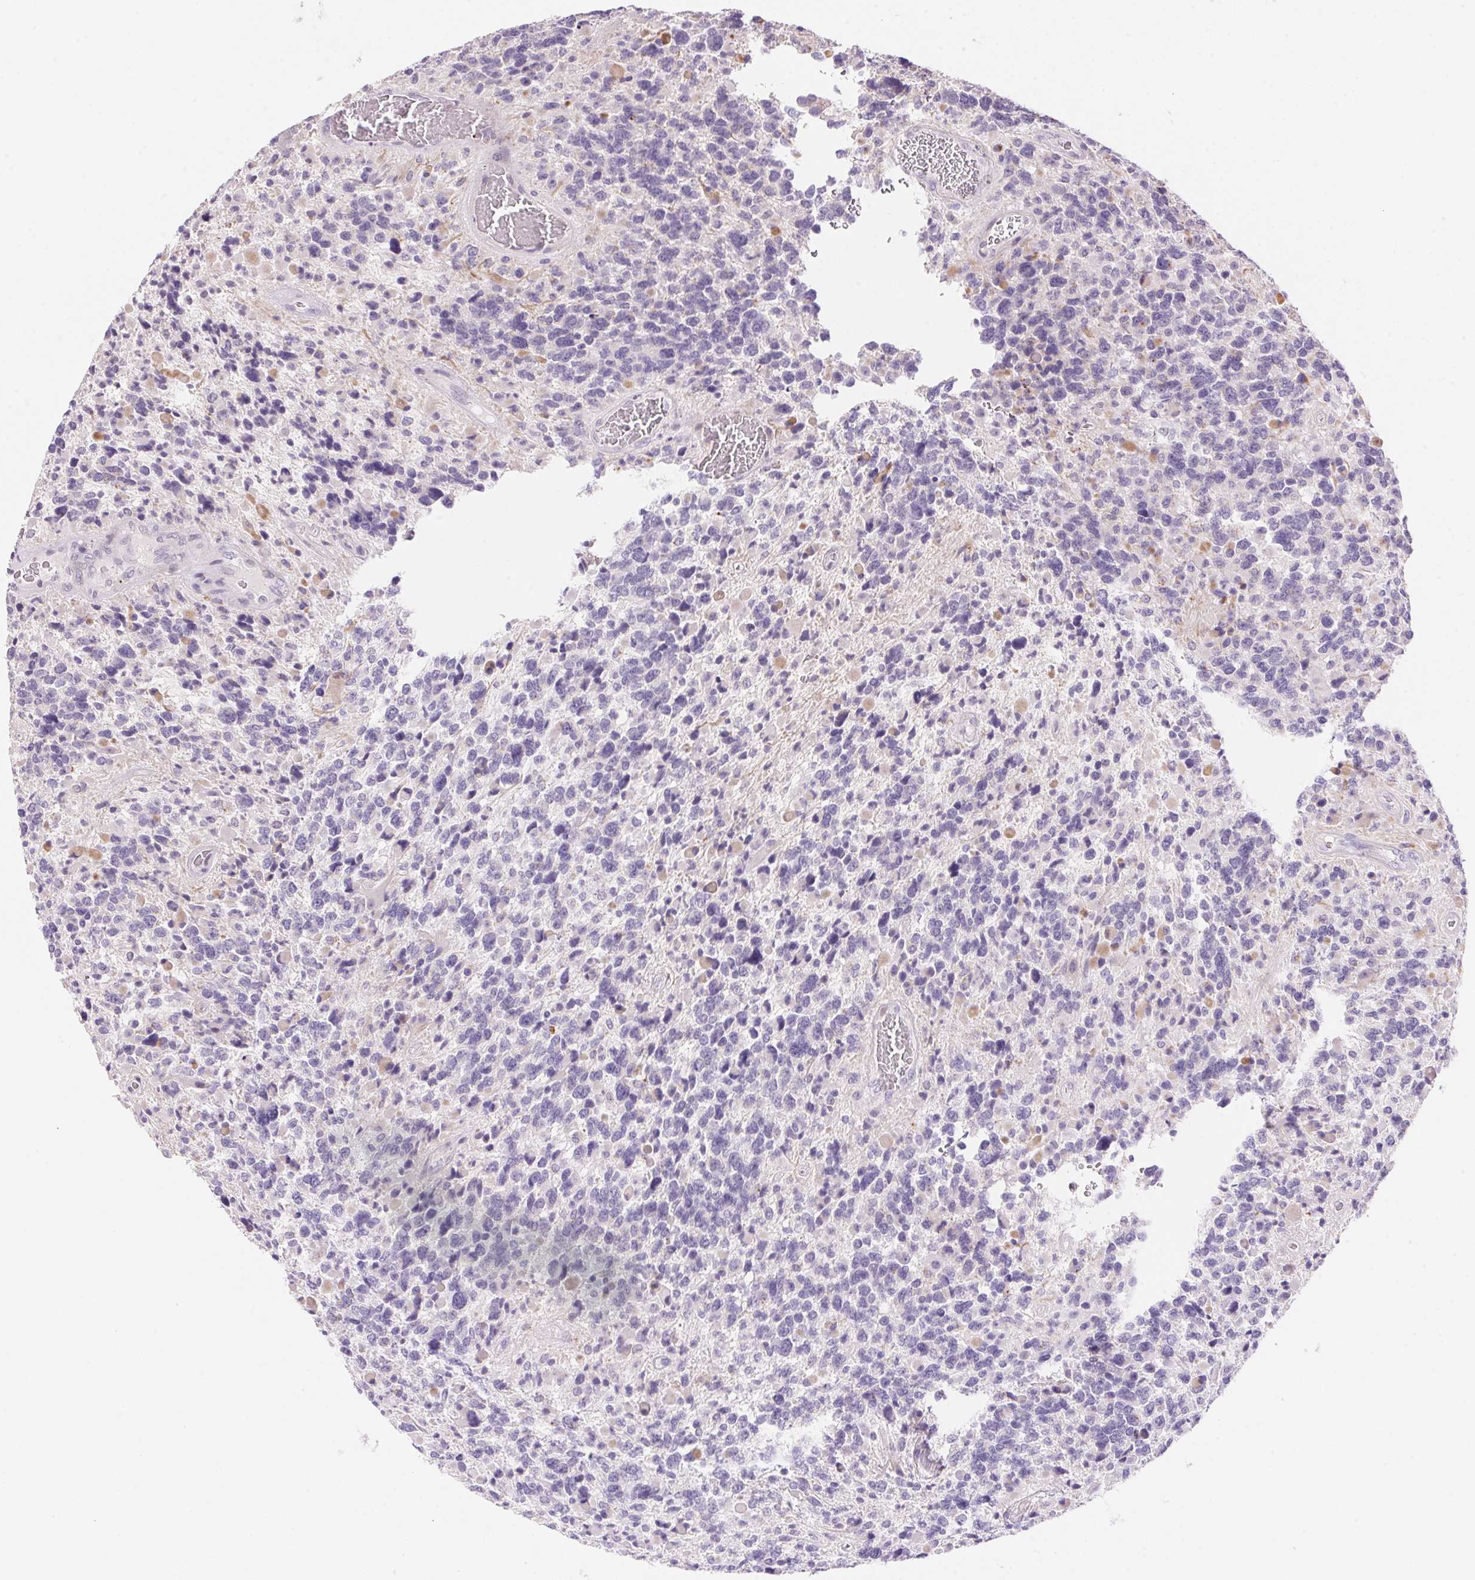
{"staining": {"intensity": "negative", "quantity": "none", "location": "none"}, "tissue": "glioma", "cell_type": "Tumor cells", "image_type": "cancer", "snomed": [{"axis": "morphology", "description": "Glioma, malignant, High grade"}, {"axis": "topography", "description": "Brain"}], "caption": "Human malignant high-grade glioma stained for a protein using immunohistochemistry shows no staining in tumor cells.", "gene": "TEKT1", "patient": {"sex": "female", "age": 40}}